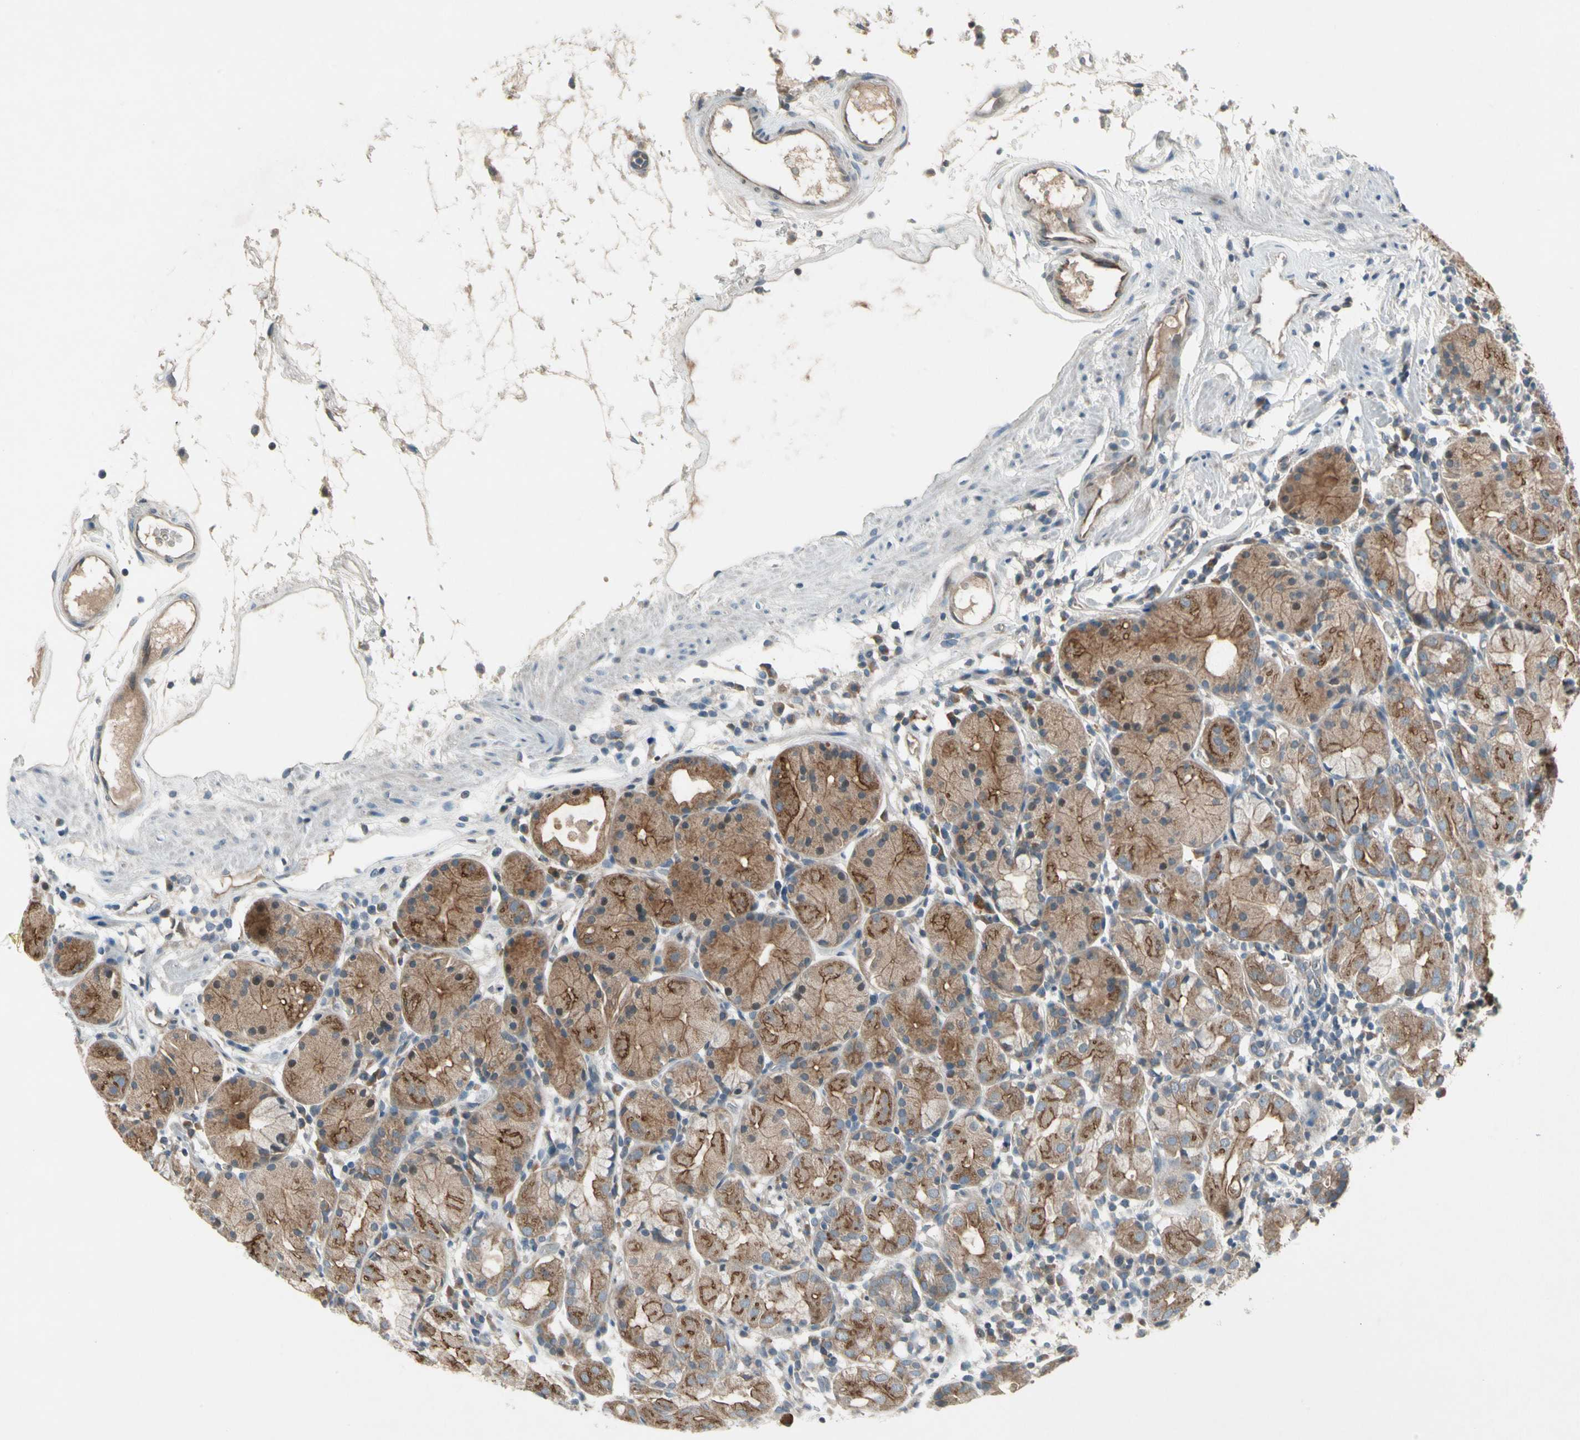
{"staining": {"intensity": "moderate", "quantity": ">75%", "location": "cytoplasmic/membranous"}, "tissue": "stomach", "cell_type": "Glandular cells", "image_type": "normal", "snomed": [{"axis": "morphology", "description": "Normal tissue, NOS"}, {"axis": "topography", "description": "Stomach"}, {"axis": "topography", "description": "Stomach, lower"}], "caption": "IHC image of normal stomach stained for a protein (brown), which exhibits medium levels of moderate cytoplasmic/membranous positivity in approximately >75% of glandular cells.", "gene": "PANK2", "patient": {"sex": "female", "age": 75}}